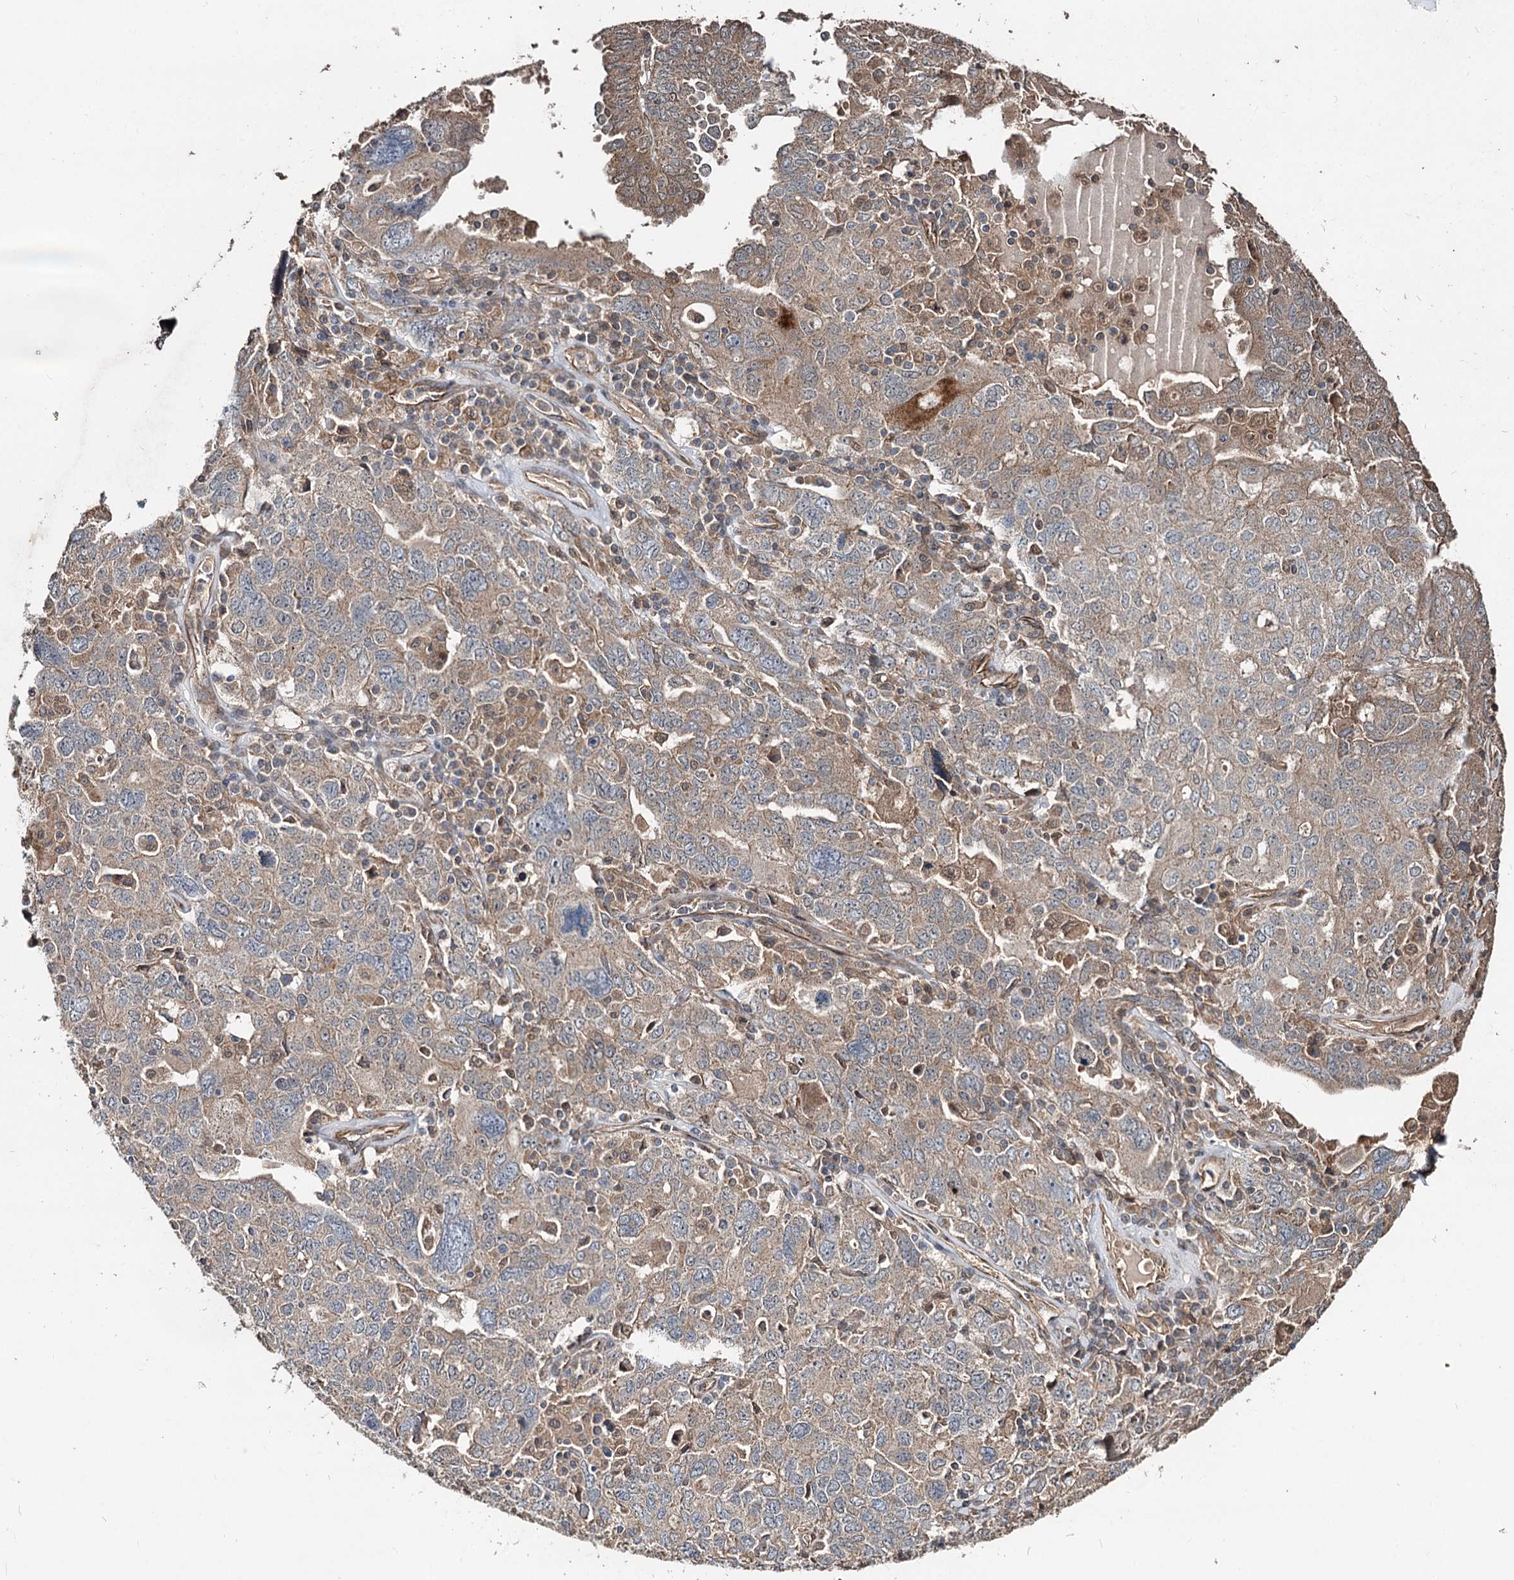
{"staining": {"intensity": "weak", "quantity": "25%-75%", "location": "cytoplasmic/membranous"}, "tissue": "ovarian cancer", "cell_type": "Tumor cells", "image_type": "cancer", "snomed": [{"axis": "morphology", "description": "Carcinoma, endometroid"}, {"axis": "topography", "description": "Ovary"}], "caption": "Human ovarian cancer (endometroid carcinoma) stained for a protein (brown) exhibits weak cytoplasmic/membranous positive positivity in approximately 25%-75% of tumor cells.", "gene": "SPART", "patient": {"sex": "female", "age": 62}}